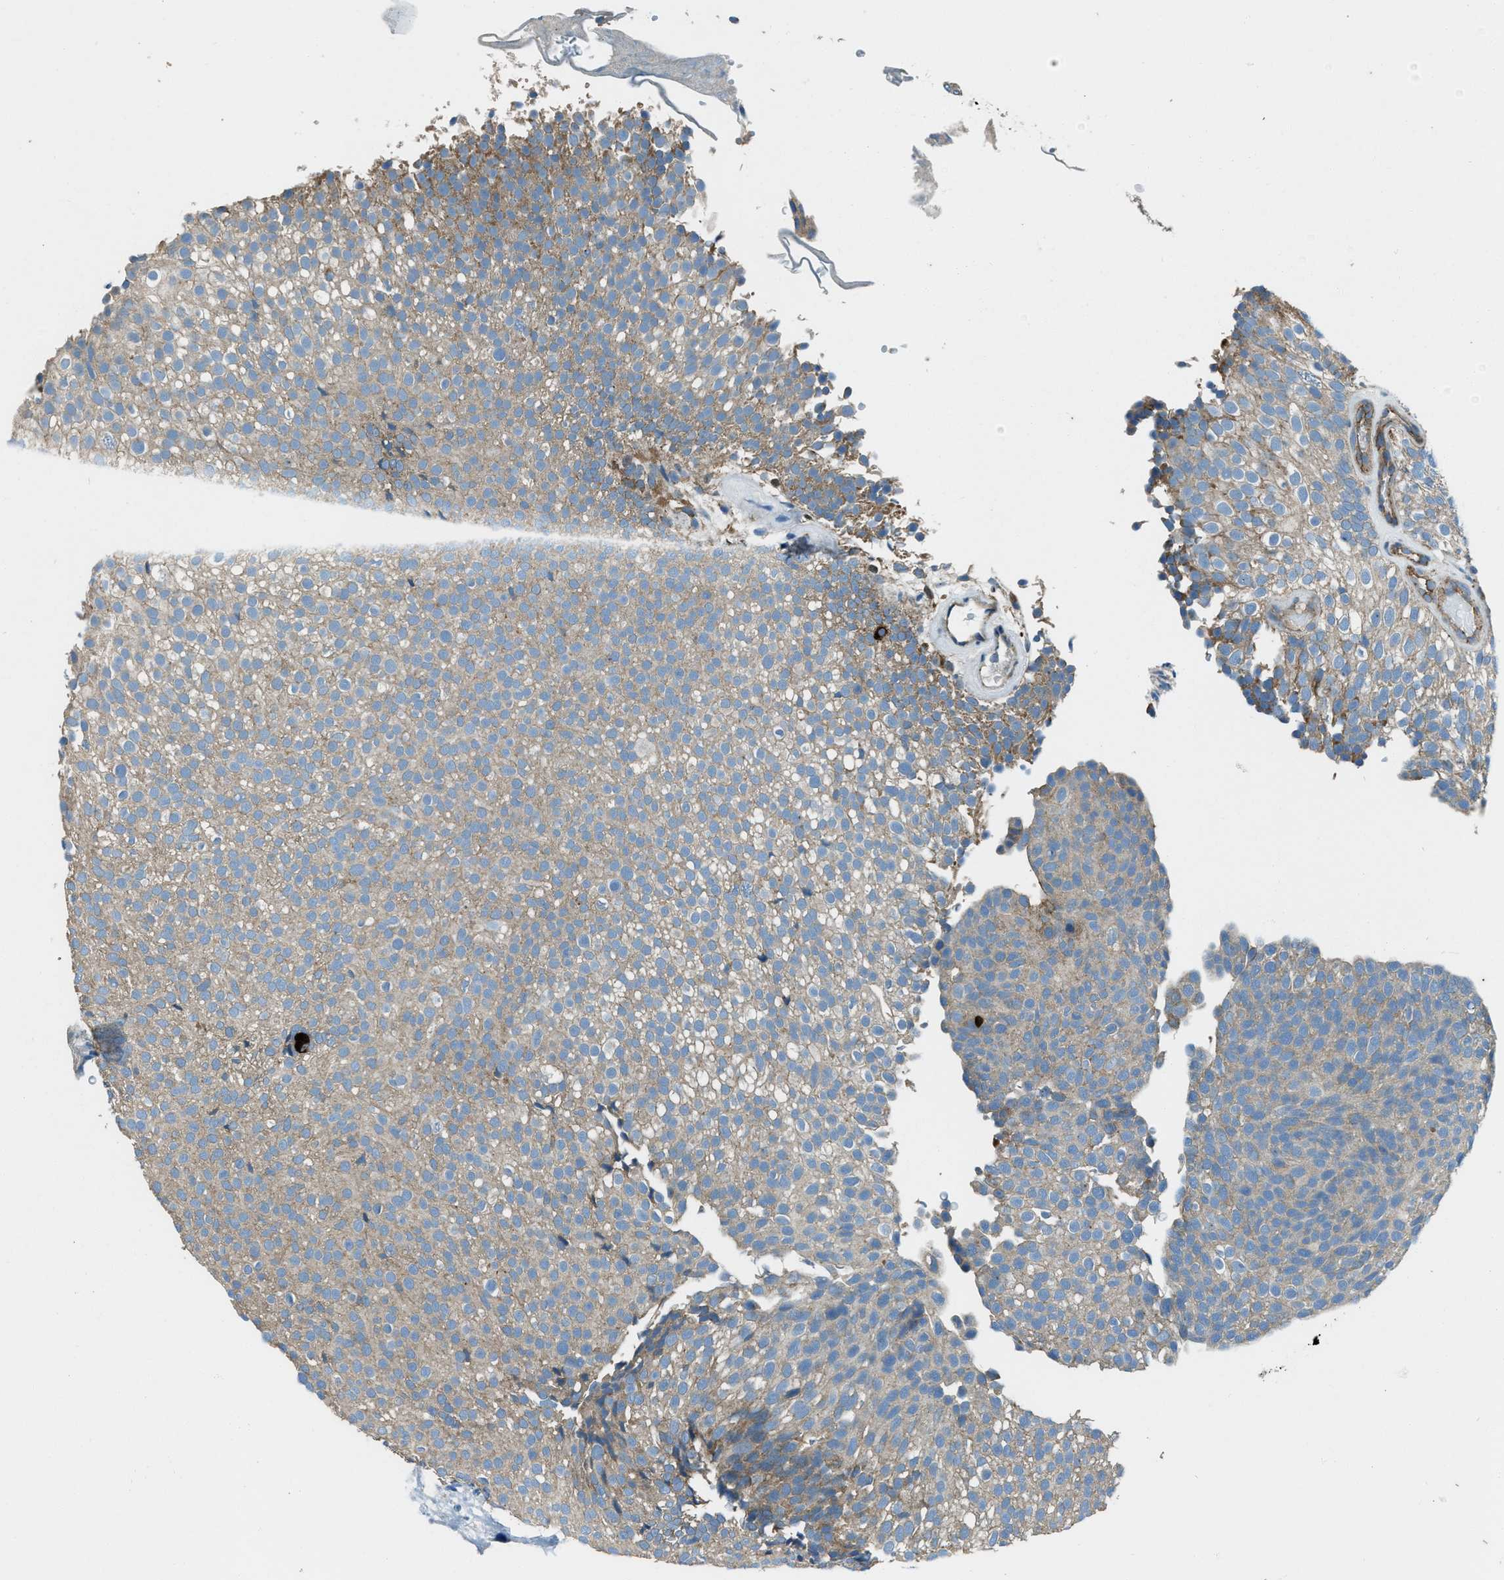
{"staining": {"intensity": "weak", "quantity": "25%-75%", "location": "cytoplasmic/membranous"}, "tissue": "urothelial cancer", "cell_type": "Tumor cells", "image_type": "cancer", "snomed": [{"axis": "morphology", "description": "Urothelial carcinoma, Low grade"}, {"axis": "topography", "description": "Urinary bladder"}], "caption": "Immunohistochemical staining of urothelial cancer displays weak cytoplasmic/membranous protein positivity in about 25%-75% of tumor cells.", "gene": "SVIL", "patient": {"sex": "male", "age": 78}}